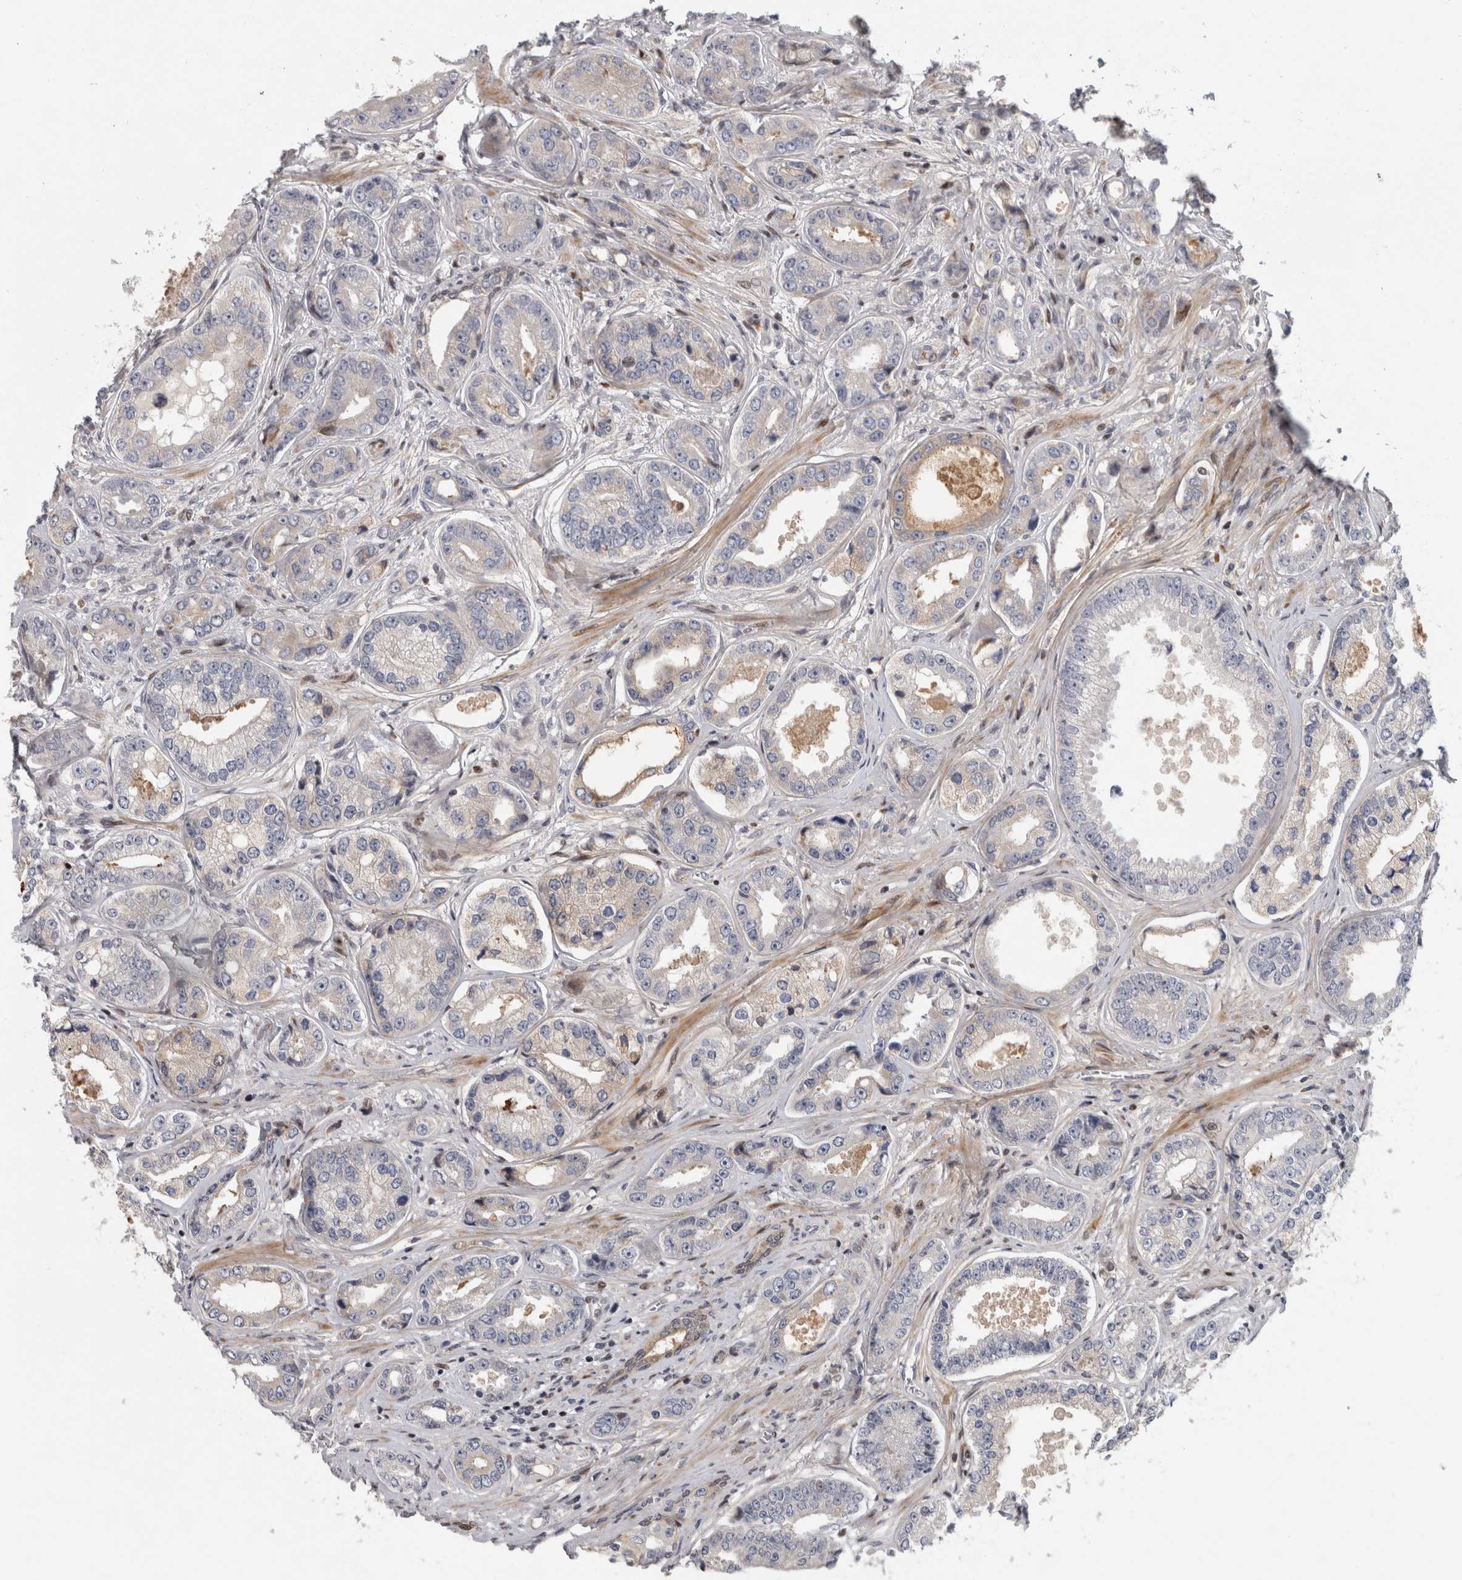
{"staining": {"intensity": "negative", "quantity": "none", "location": "none"}, "tissue": "prostate cancer", "cell_type": "Tumor cells", "image_type": "cancer", "snomed": [{"axis": "morphology", "description": "Adenocarcinoma, High grade"}, {"axis": "topography", "description": "Prostate"}], "caption": "A histopathology image of human prostate cancer is negative for staining in tumor cells.", "gene": "RBM48", "patient": {"sex": "male", "age": 61}}